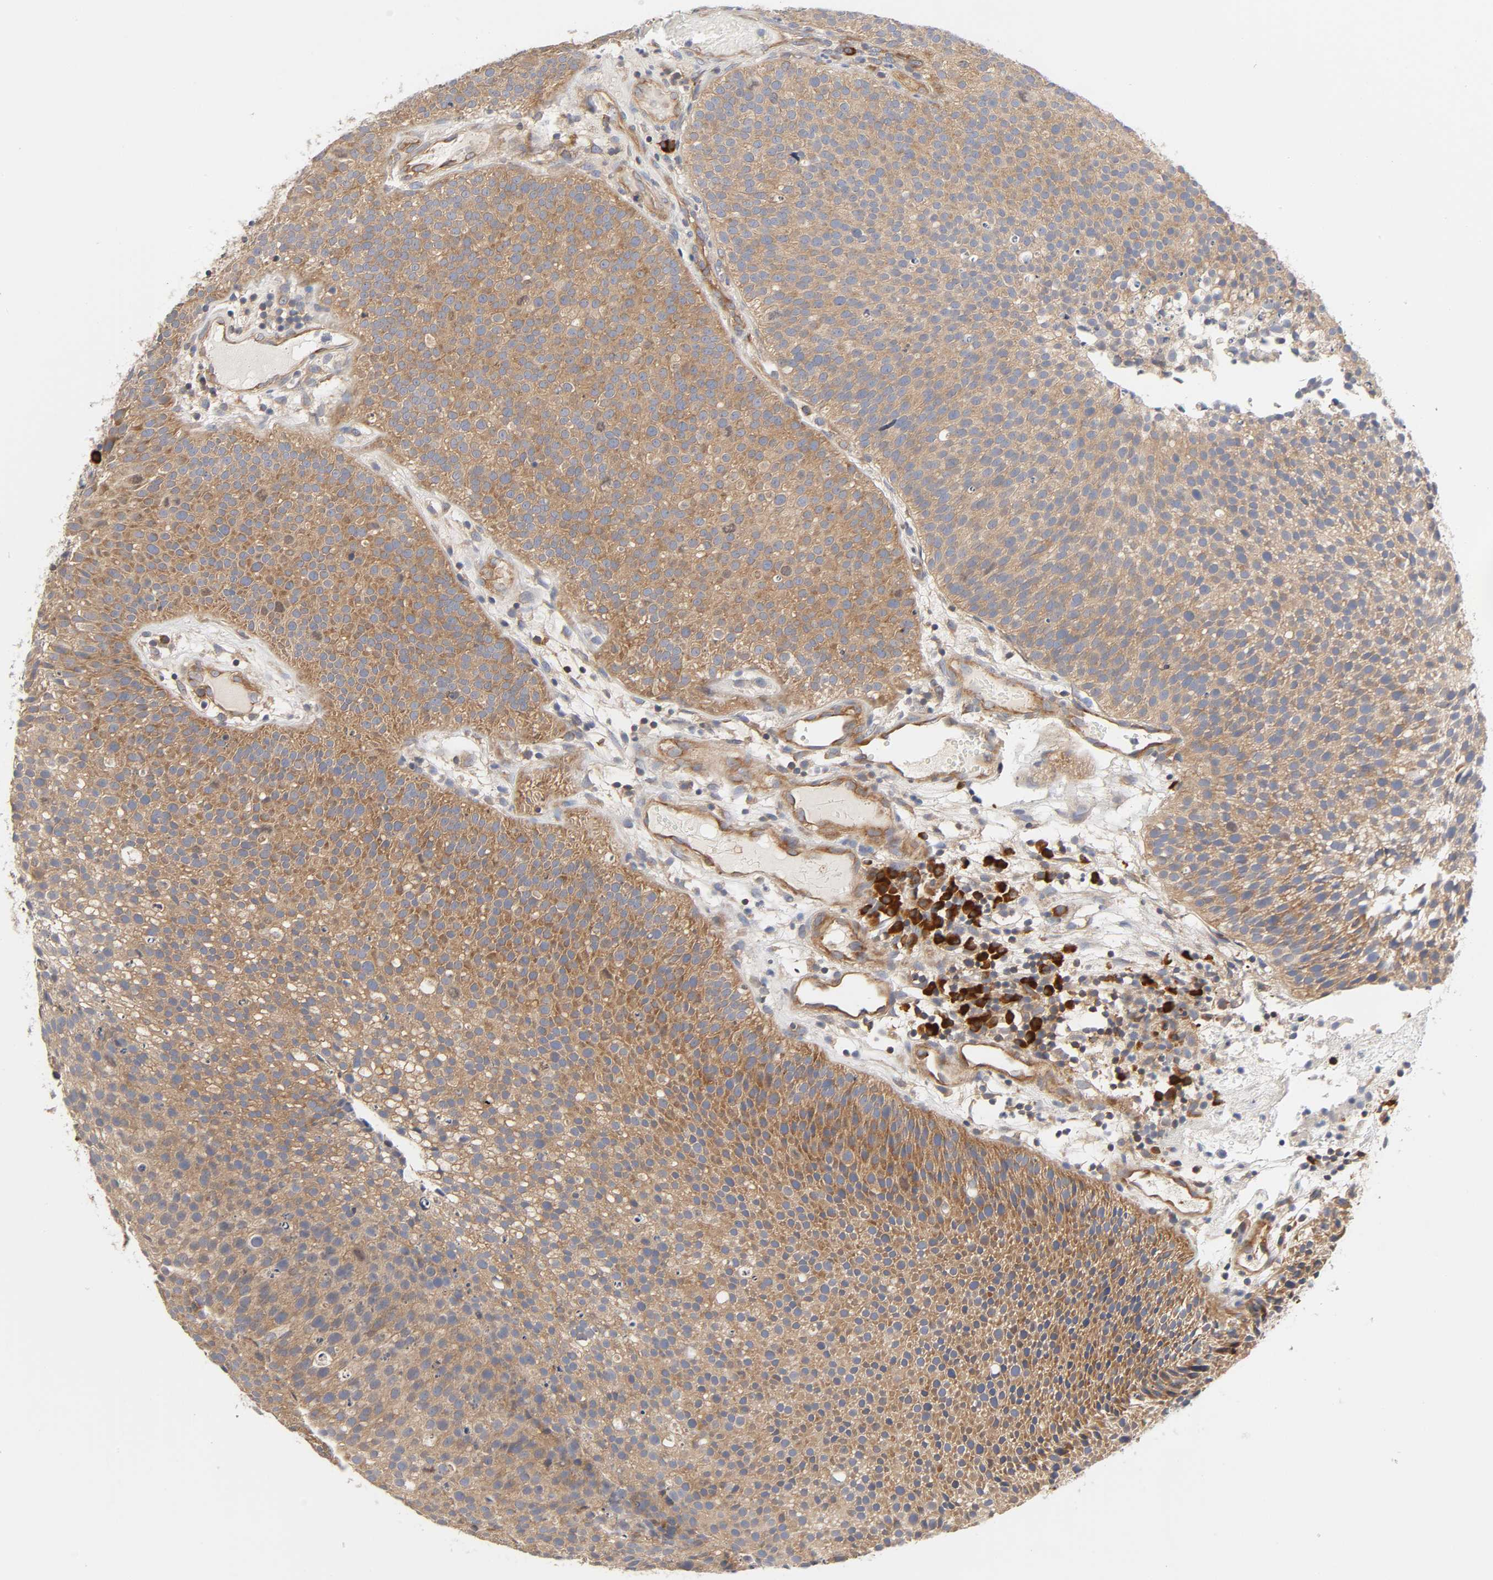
{"staining": {"intensity": "weak", "quantity": ">75%", "location": "cytoplasmic/membranous"}, "tissue": "urothelial cancer", "cell_type": "Tumor cells", "image_type": "cancer", "snomed": [{"axis": "morphology", "description": "Urothelial carcinoma, Low grade"}, {"axis": "topography", "description": "Urinary bladder"}], "caption": "The photomicrograph reveals immunohistochemical staining of low-grade urothelial carcinoma. There is weak cytoplasmic/membranous expression is present in about >75% of tumor cells. (brown staining indicates protein expression, while blue staining denotes nuclei).", "gene": "SCHIP1", "patient": {"sex": "male", "age": 85}}